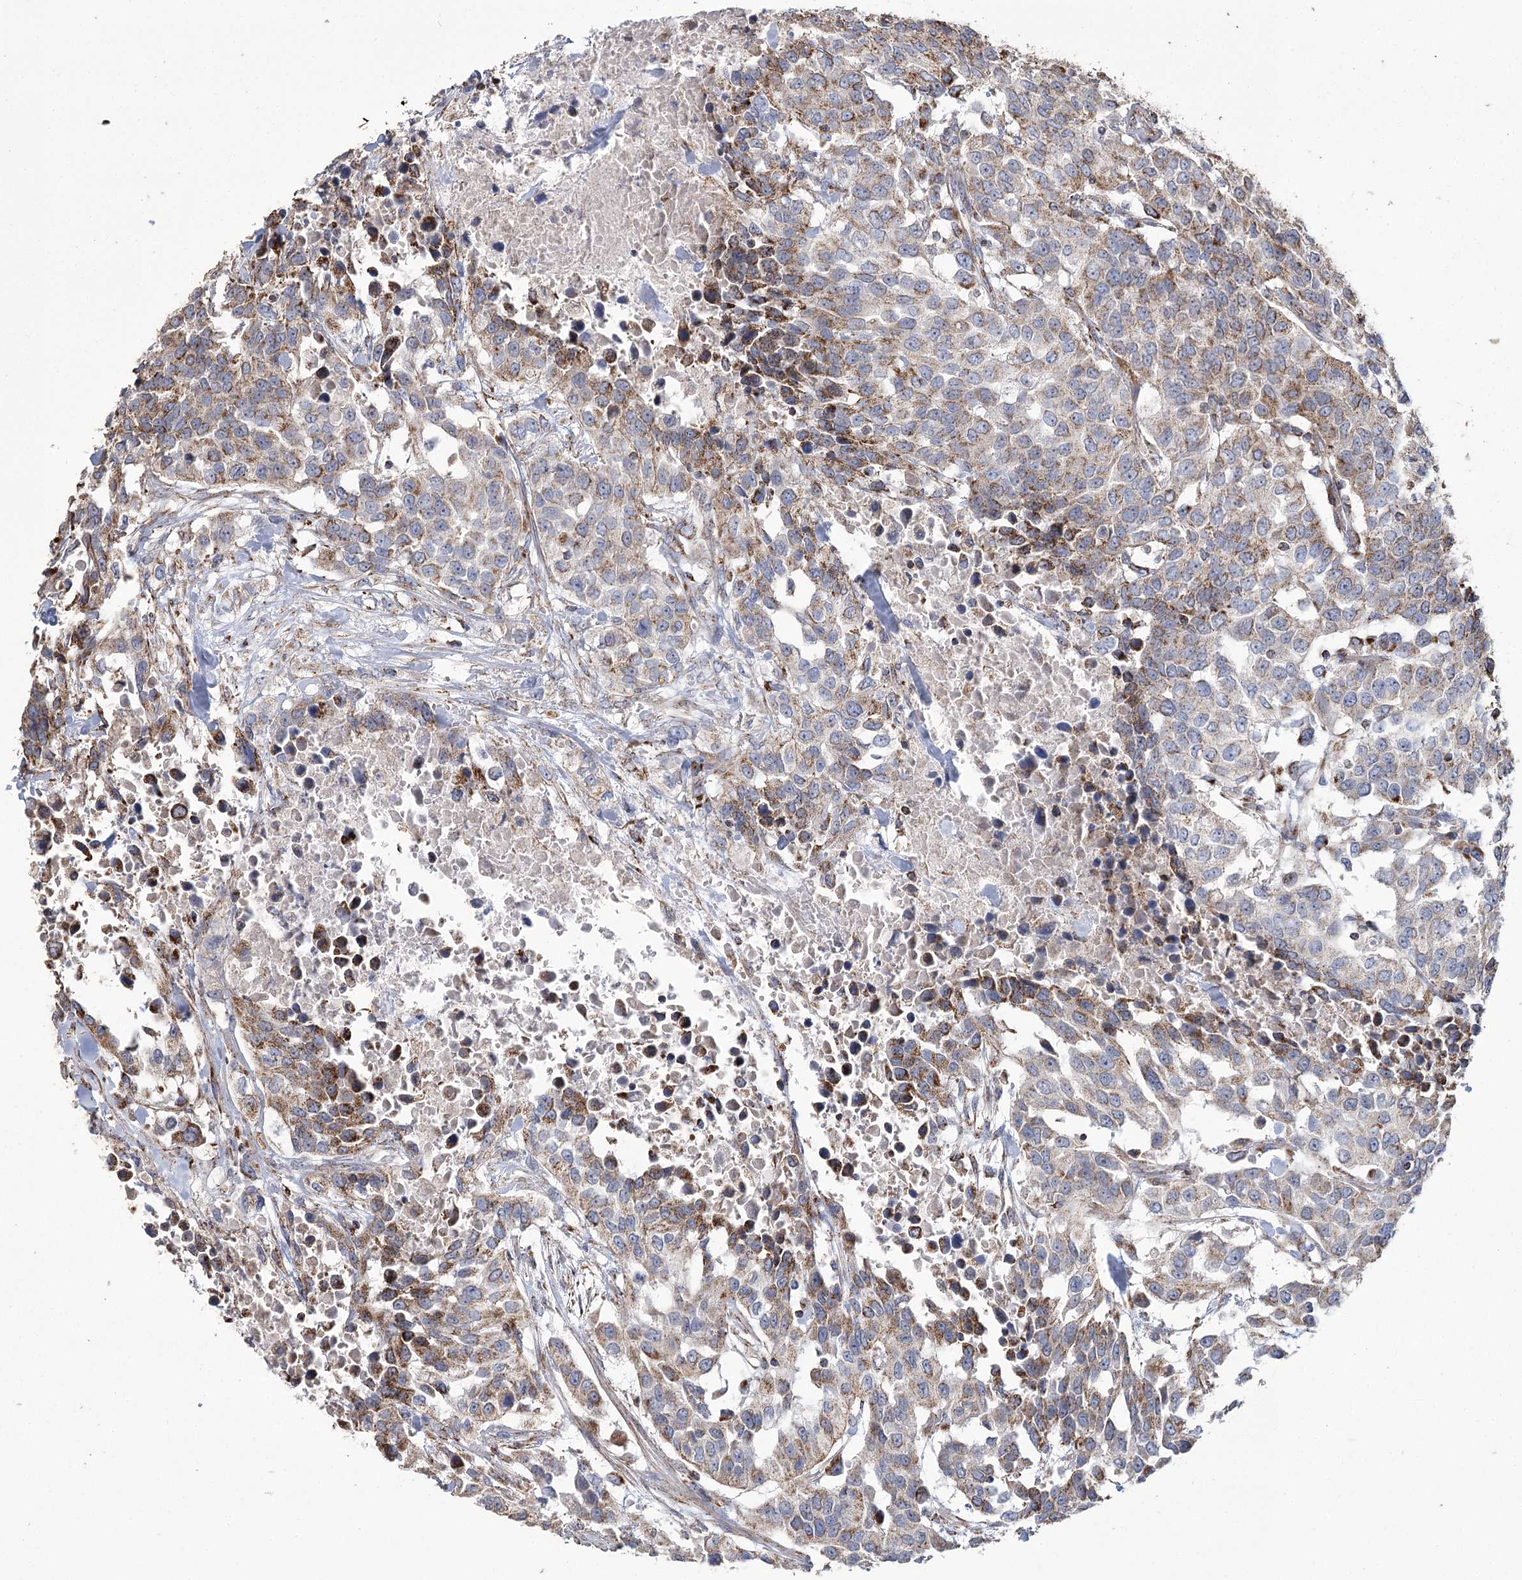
{"staining": {"intensity": "moderate", "quantity": "<25%", "location": "cytoplasmic/membranous"}, "tissue": "urothelial cancer", "cell_type": "Tumor cells", "image_type": "cancer", "snomed": [{"axis": "morphology", "description": "Urothelial carcinoma, High grade"}, {"axis": "topography", "description": "Urinary bladder"}], "caption": "Urothelial carcinoma (high-grade) stained for a protein displays moderate cytoplasmic/membranous positivity in tumor cells.", "gene": "RANBP3L", "patient": {"sex": "female", "age": 80}}